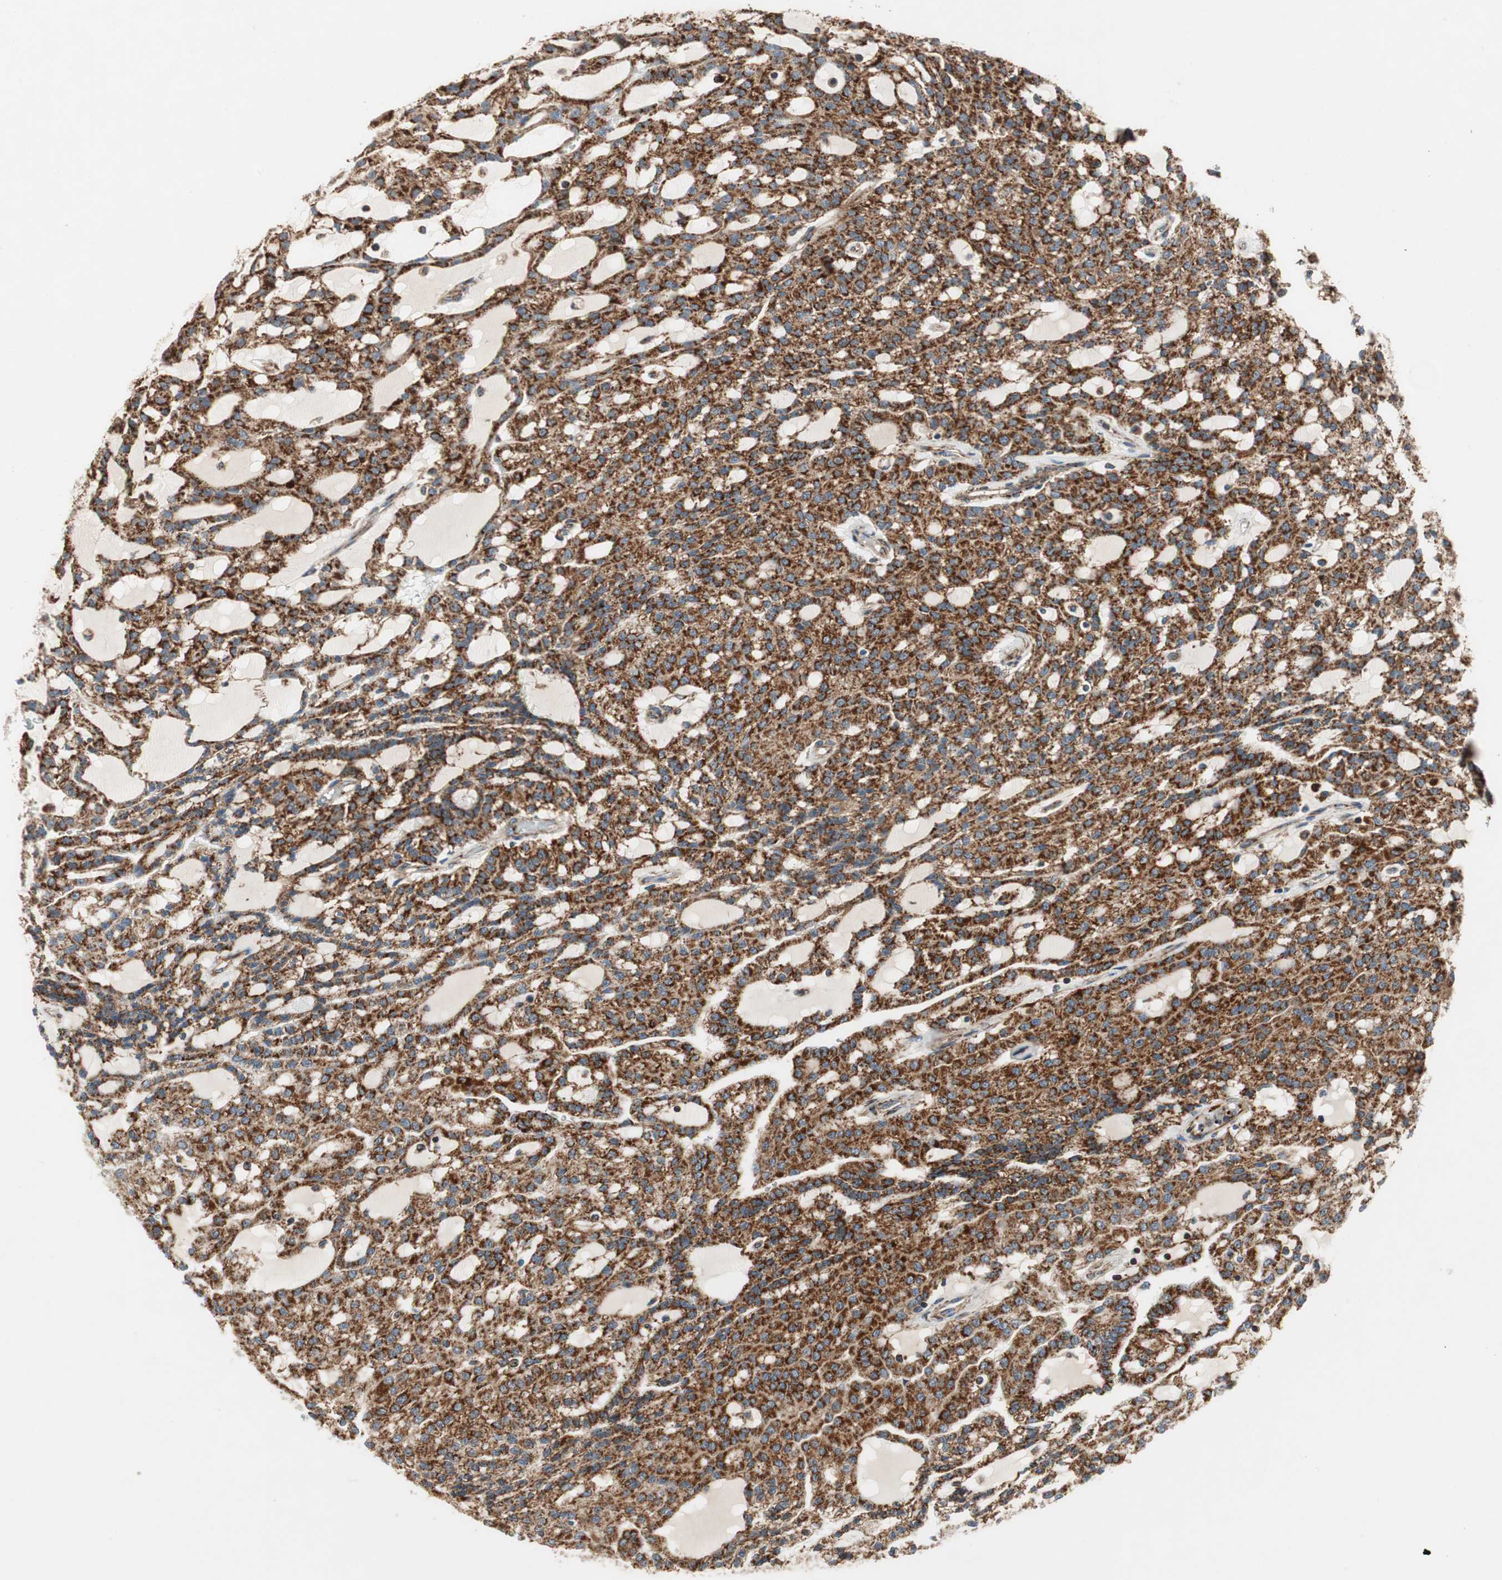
{"staining": {"intensity": "strong", "quantity": ">75%", "location": "cytoplasmic/membranous"}, "tissue": "renal cancer", "cell_type": "Tumor cells", "image_type": "cancer", "snomed": [{"axis": "morphology", "description": "Adenocarcinoma, NOS"}, {"axis": "topography", "description": "Kidney"}], "caption": "Protein analysis of adenocarcinoma (renal) tissue shows strong cytoplasmic/membranous staining in about >75% of tumor cells.", "gene": "AKAP1", "patient": {"sex": "male", "age": 63}}